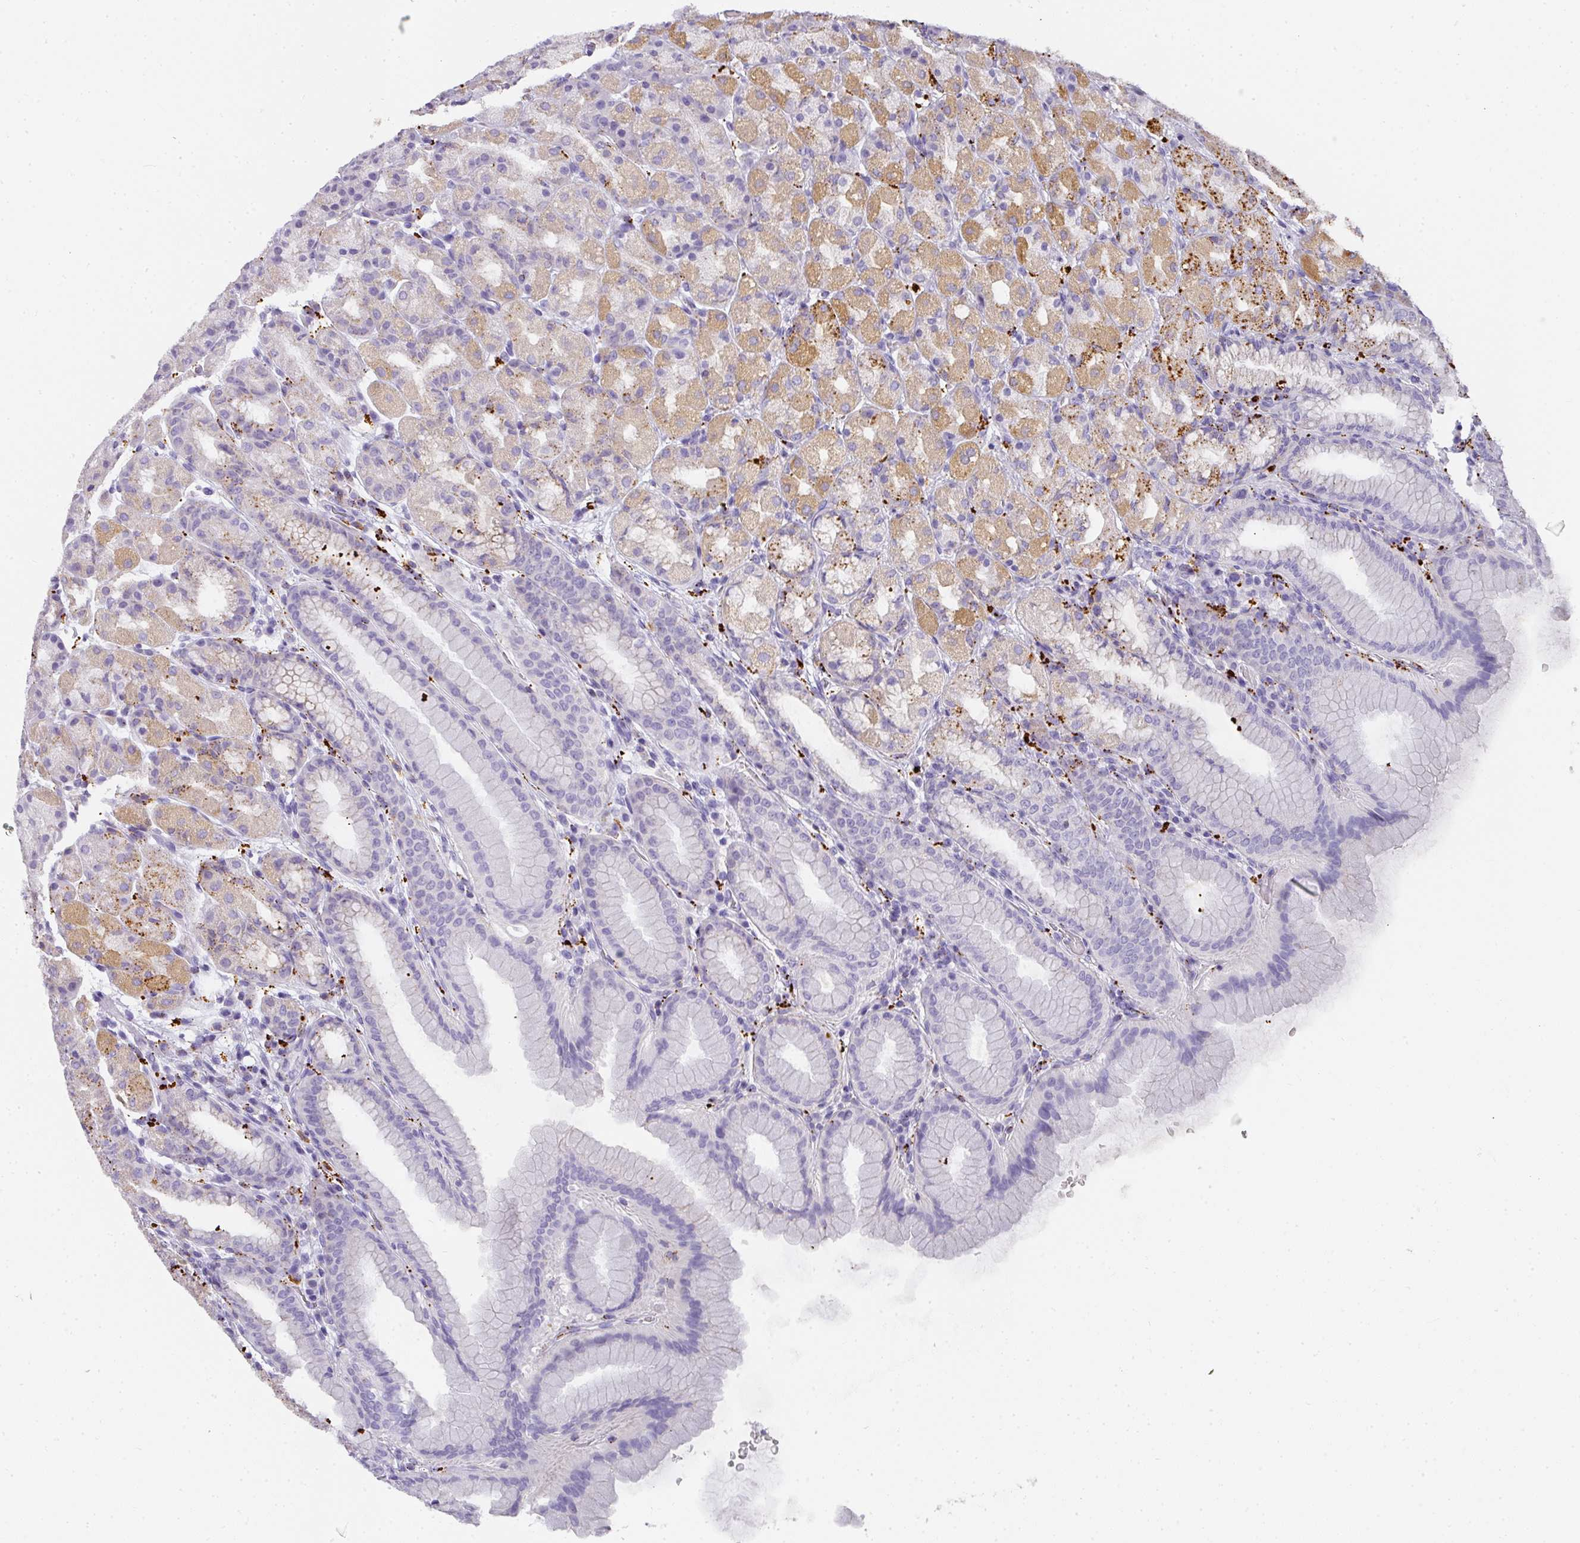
{"staining": {"intensity": "moderate", "quantity": "25%-75%", "location": "cytoplasmic/membranous"}, "tissue": "stomach", "cell_type": "Glandular cells", "image_type": "normal", "snomed": [{"axis": "morphology", "description": "Normal tissue, NOS"}, {"axis": "topography", "description": "Stomach, upper"}, {"axis": "topography", "description": "Stomach"}], "caption": "IHC of benign human stomach demonstrates medium levels of moderate cytoplasmic/membranous positivity in about 25%-75% of glandular cells.", "gene": "MMACHC", "patient": {"sex": "male", "age": 68}}